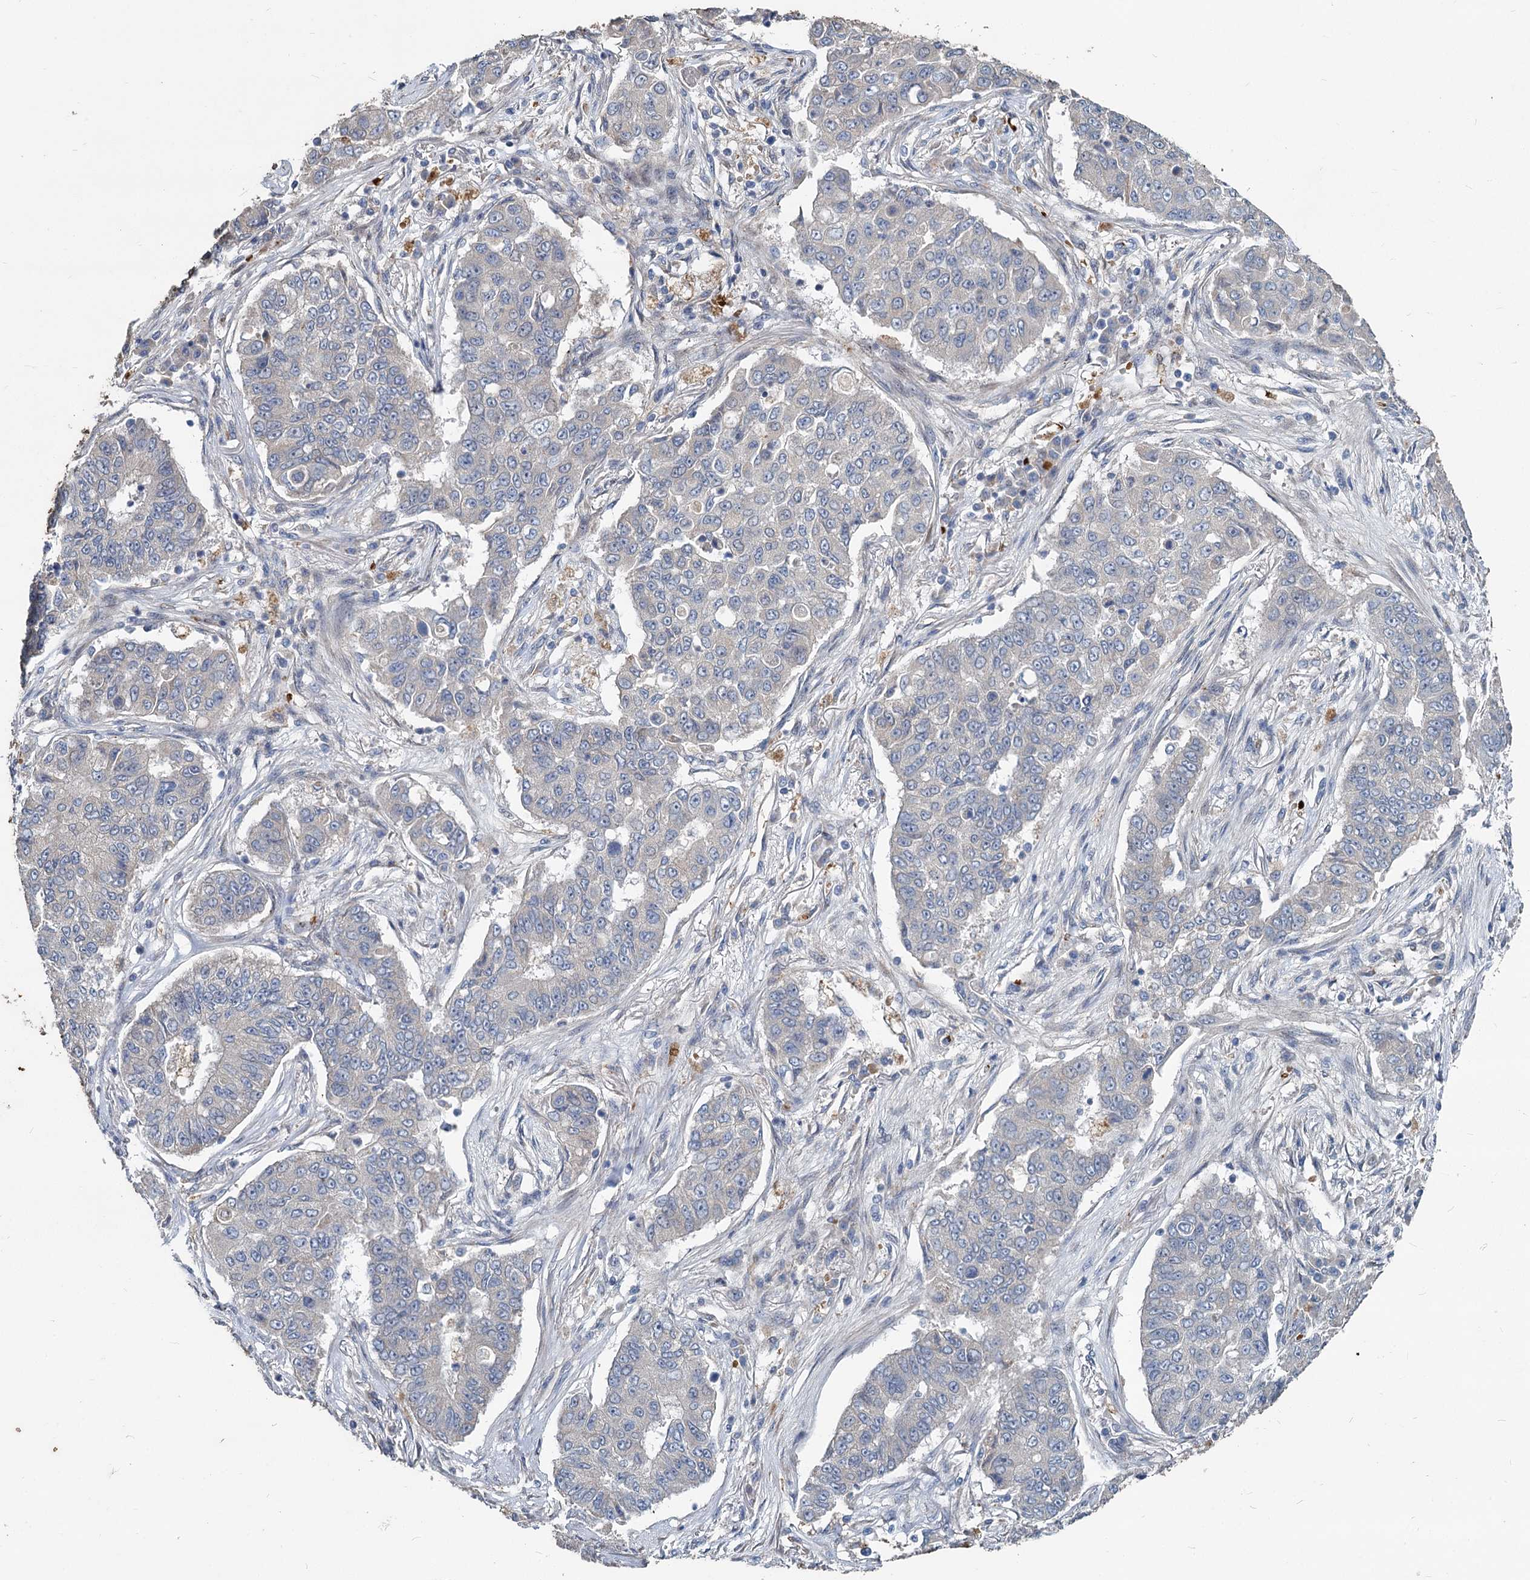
{"staining": {"intensity": "negative", "quantity": "none", "location": "none"}, "tissue": "lung cancer", "cell_type": "Tumor cells", "image_type": "cancer", "snomed": [{"axis": "morphology", "description": "Squamous cell carcinoma, NOS"}, {"axis": "topography", "description": "Lung"}], "caption": "Tumor cells show no significant protein staining in lung cancer (squamous cell carcinoma). (Stains: DAB (3,3'-diaminobenzidine) immunohistochemistry (IHC) with hematoxylin counter stain, Microscopy: brightfield microscopy at high magnification).", "gene": "TCTN2", "patient": {"sex": "male", "age": 74}}